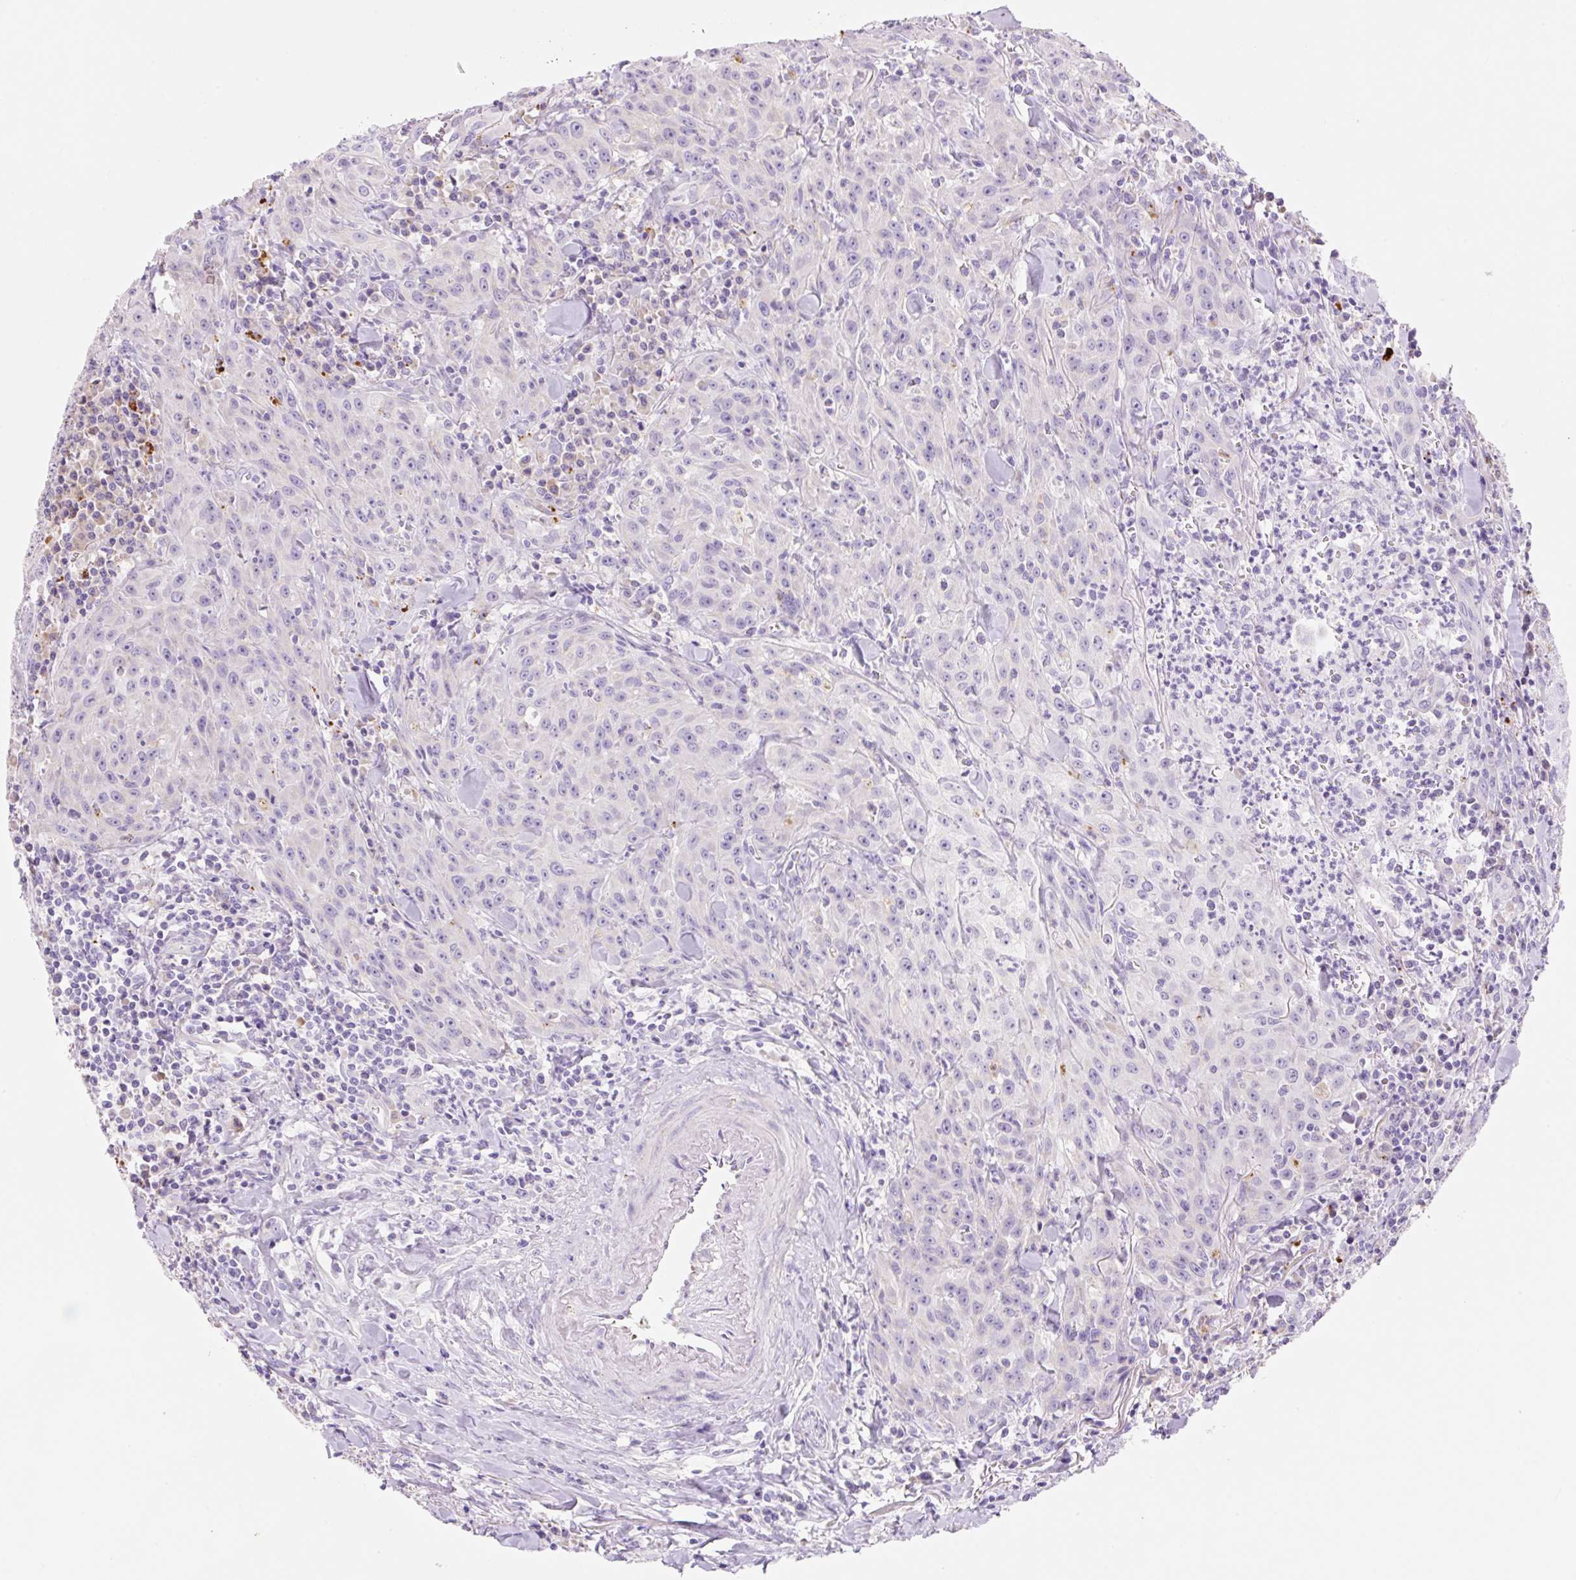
{"staining": {"intensity": "negative", "quantity": "none", "location": "none"}, "tissue": "head and neck cancer", "cell_type": "Tumor cells", "image_type": "cancer", "snomed": [{"axis": "morphology", "description": "Normal tissue, NOS"}, {"axis": "morphology", "description": "Squamous cell carcinoma, NOS"}, {"axis": "topography", "description": "Oral tissue"}, {"axis": "topography", "description": "Head-Neck"}], "caption": "Immunohistochemical staining of head and neck cancer (squamous cell carcinoma) displays no significant staining in tumor cells.", "gene": "CLEC3A", "patient": {"sex": "female", "age": 70}}